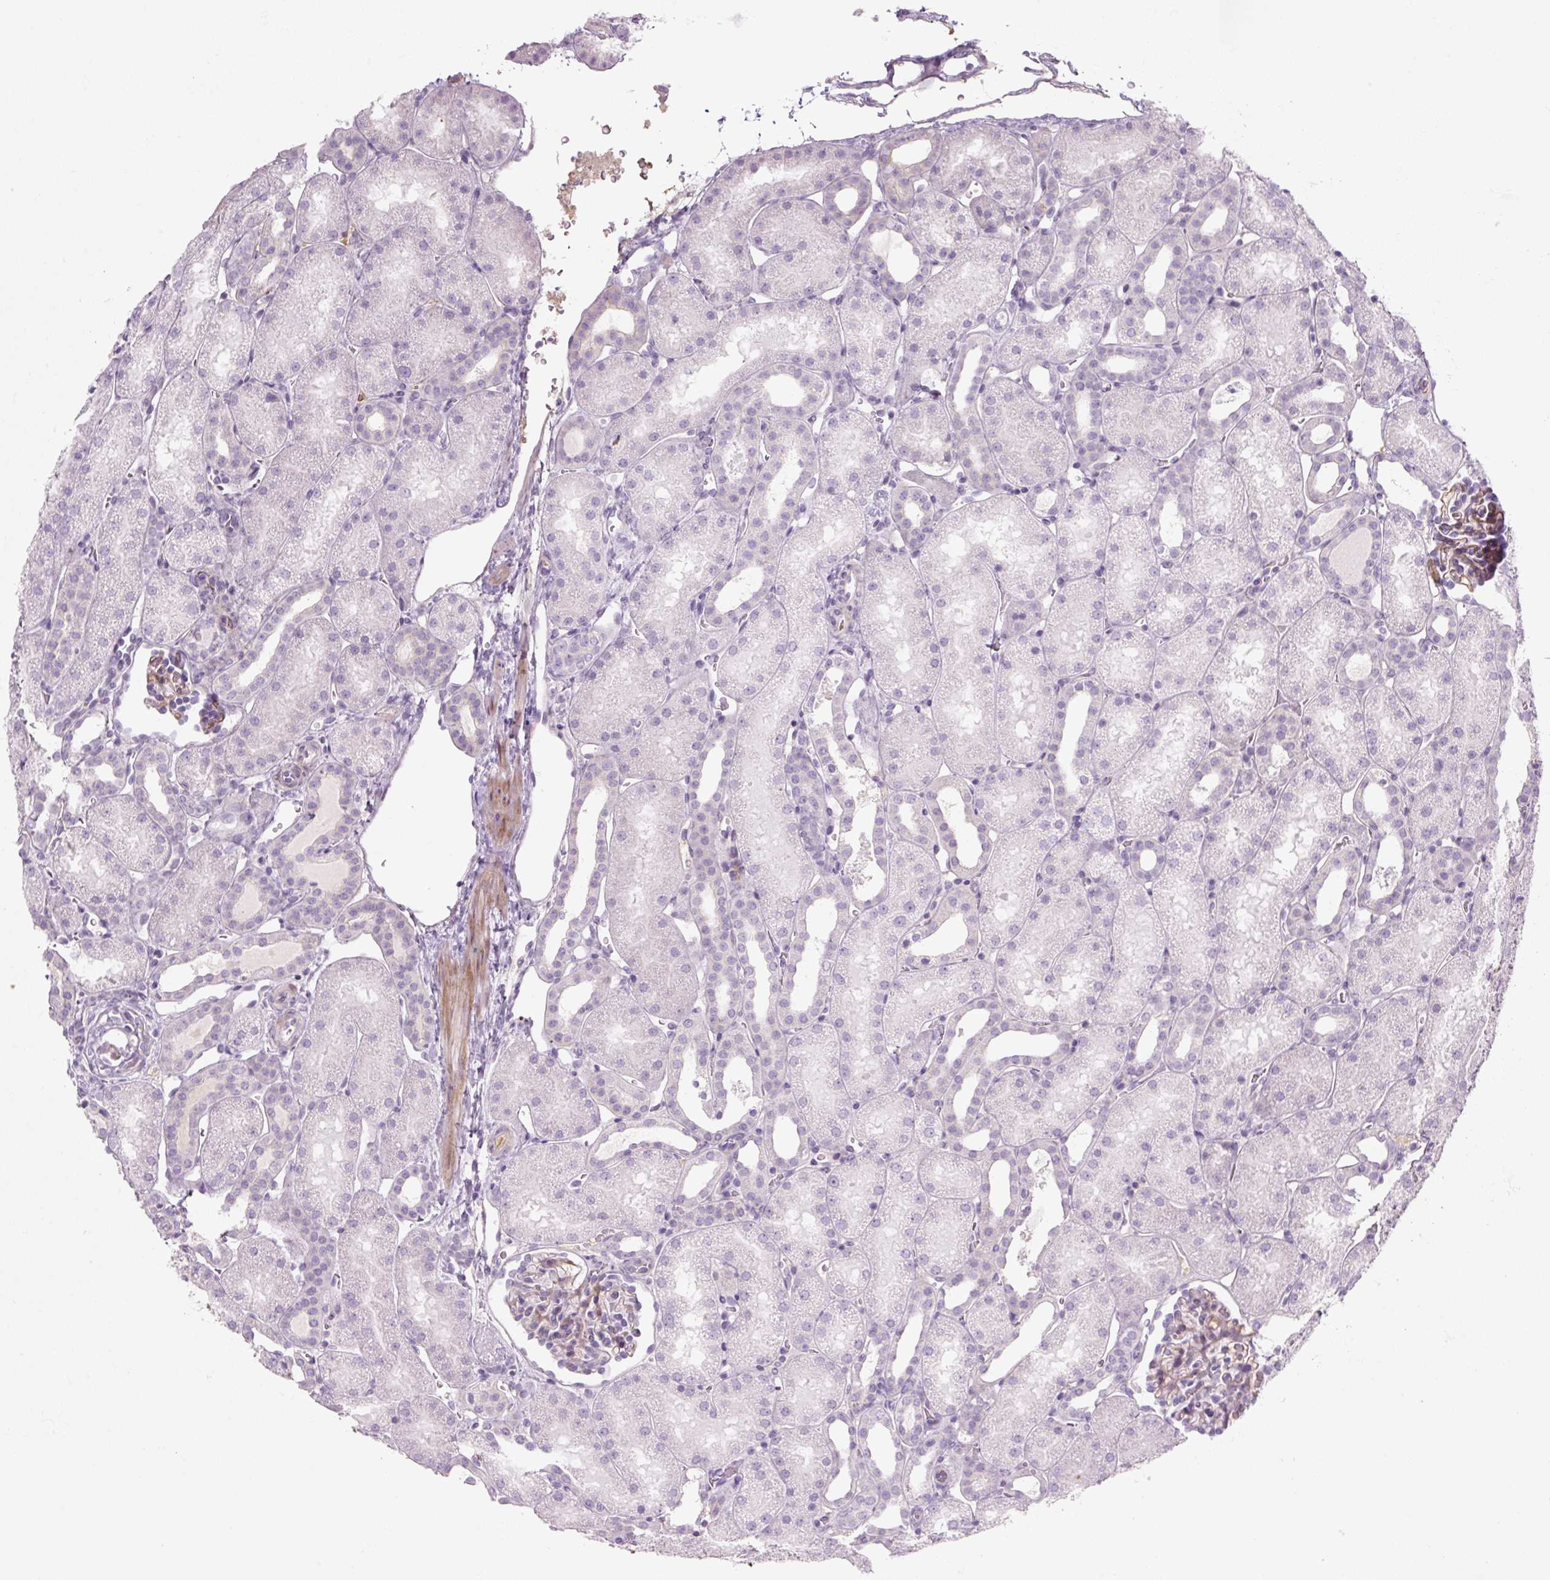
{"staining": {"intensity": "negative", "quantity": "none", "location": "none"}, "tissue": "kidney", "cell_type": "Cells in glomeruli", "image_type": "normal", "snomed": [{"axis": "morphology", "description": "Normal tissue, NOS"}, {"axis": "topography", "description": "Kidney"}], "caption": "Immunohistochemical staining of normal human kidney demonstrates no significant expression in cells in glomeruli.", "gene": "PRM1", "patient": {"sex": "male", "age": 2}}